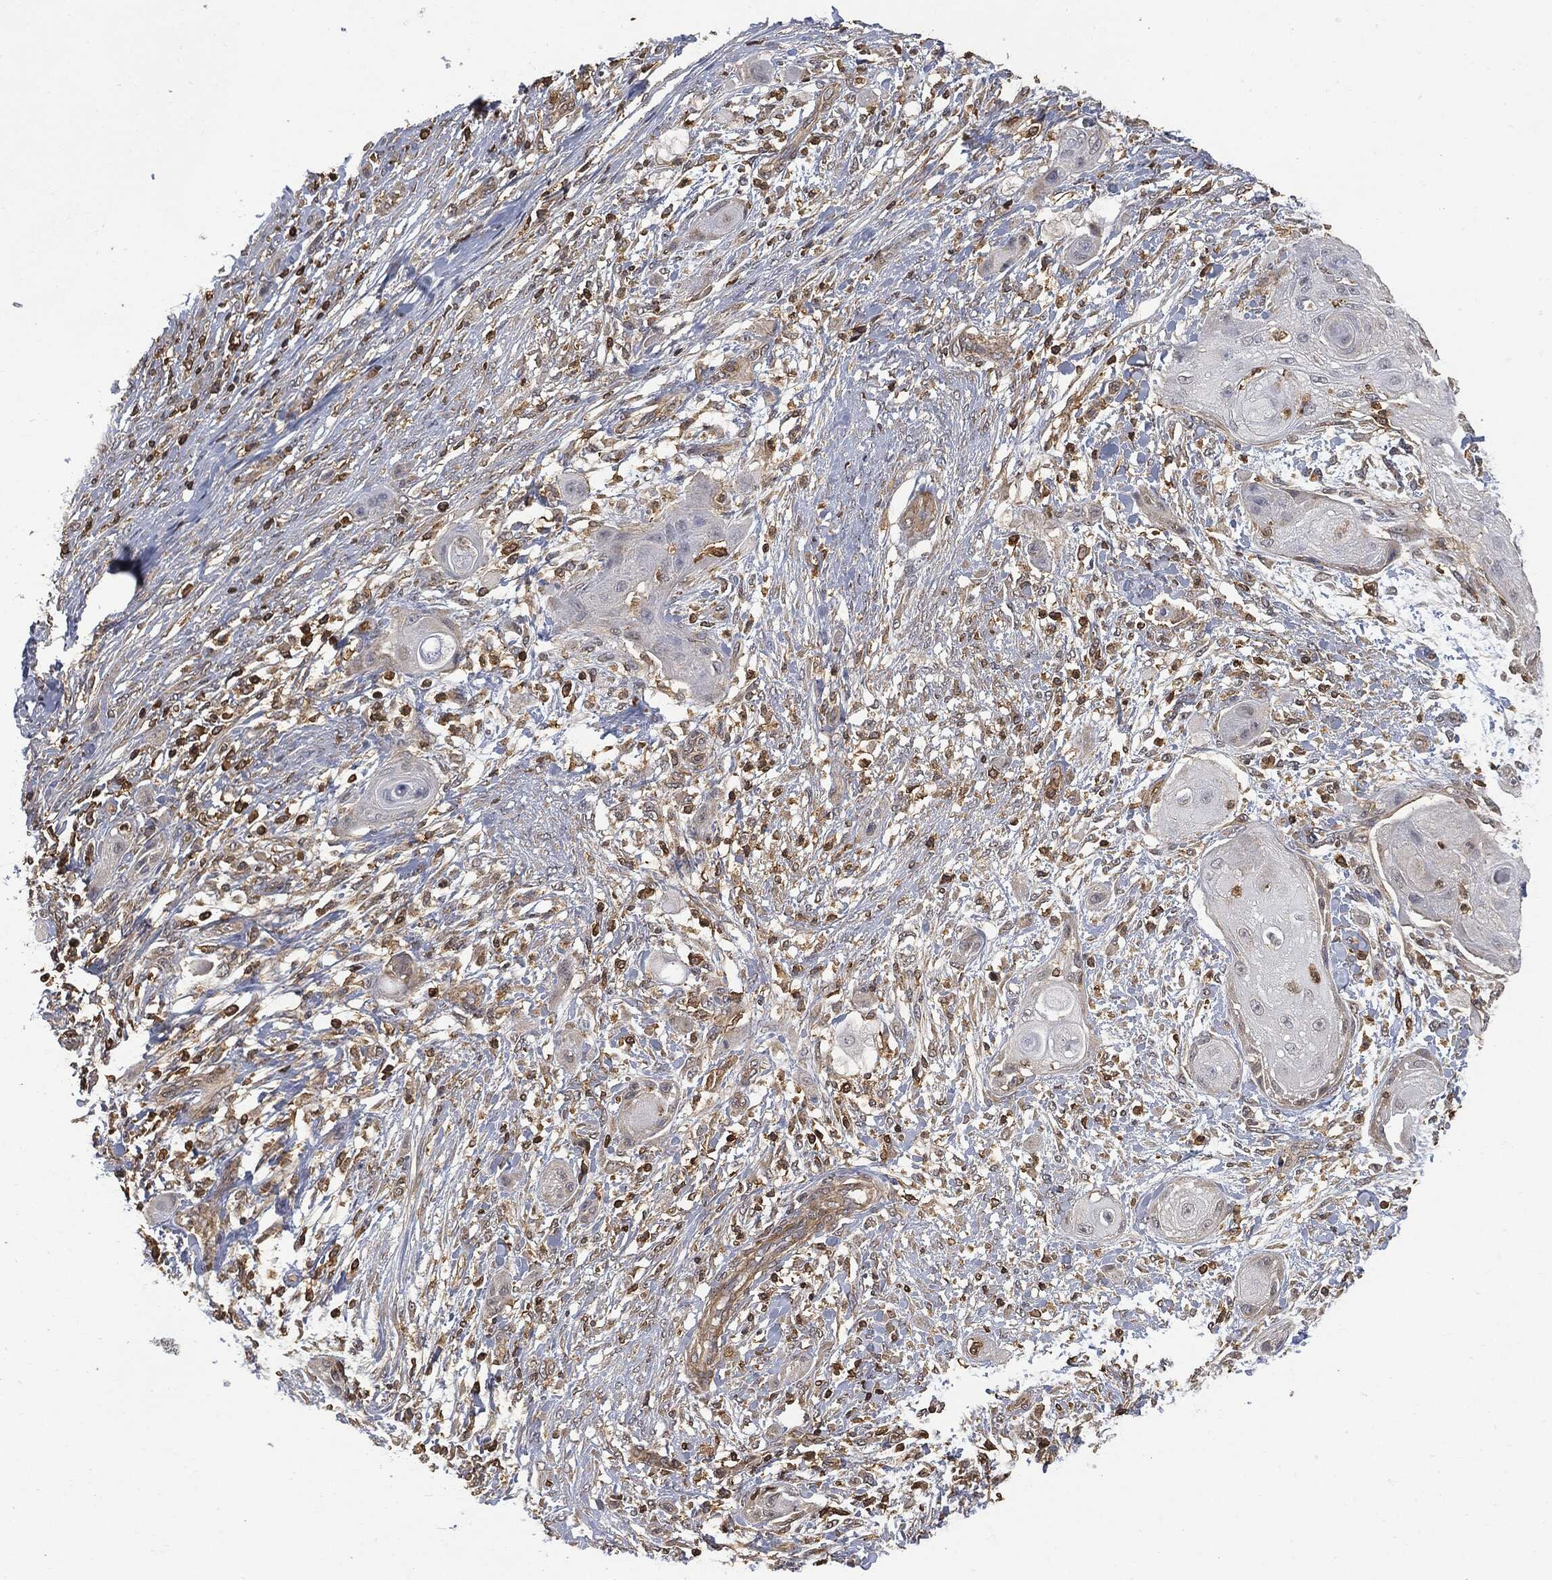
{"staining": {"intensity": "negative", "quantity": "none", "location": "none"}, "tissue": "skin cancer", "cell_type": "Tumor cells", "image_type": "cancer", "snomed": [{"axis": "morphology", "description": "Squamous cell carcinoma, NOS"}, {"axis": "topography", "description": "Skin"}], "caption": "High power microscopy histopathology image of an IHC image of skin squamous cell carcinoma, revealing no significant staining in tumor cells. (DAB (3,3'-diaminobenzidine) IHC, high magnification).", "gene": "PSMB10", "patient": {"sex": "male", "age": 62}}